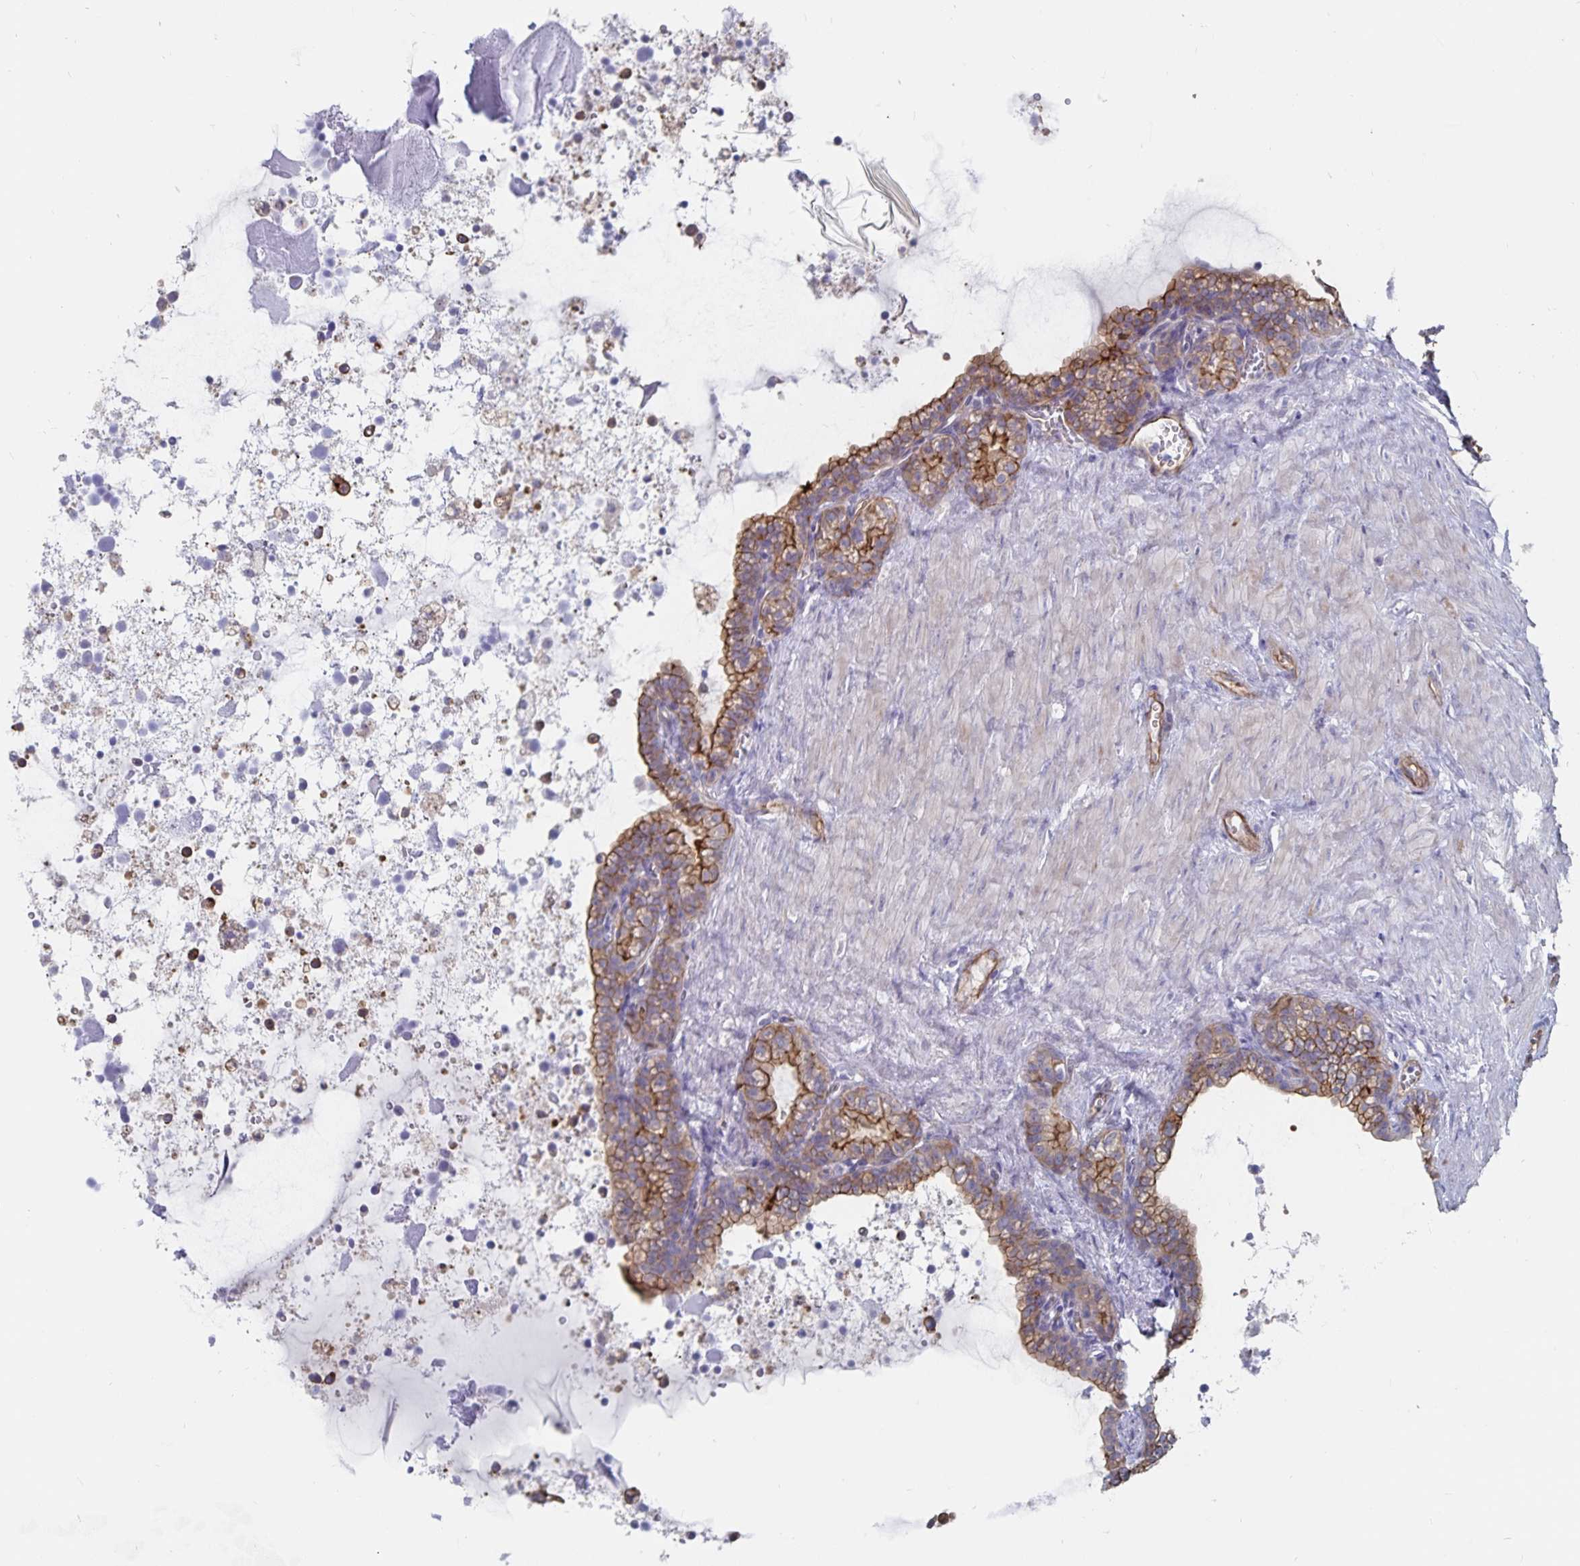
{"staining": {"intensity": "moderate", "quantity": ">75%", "location": "cytoplasmic/membranous"}, "tissue": "seminal vesicle", "cell_type": "Glandular cells", "image_type": "normal", "snomed": [{"axis": "morphology", "description": "Normal tissue, NOS"}, {"axis": "topography", "description": "Seminal veicle"}], "caption": "Protein expression analysis of benign seminal vesicle exhibits moderate cytoplasmic/membranous expression in approximately >75% of glandular cells.", "gene": "SSTR1", "patient": {"sex": "male", "age": 76}}